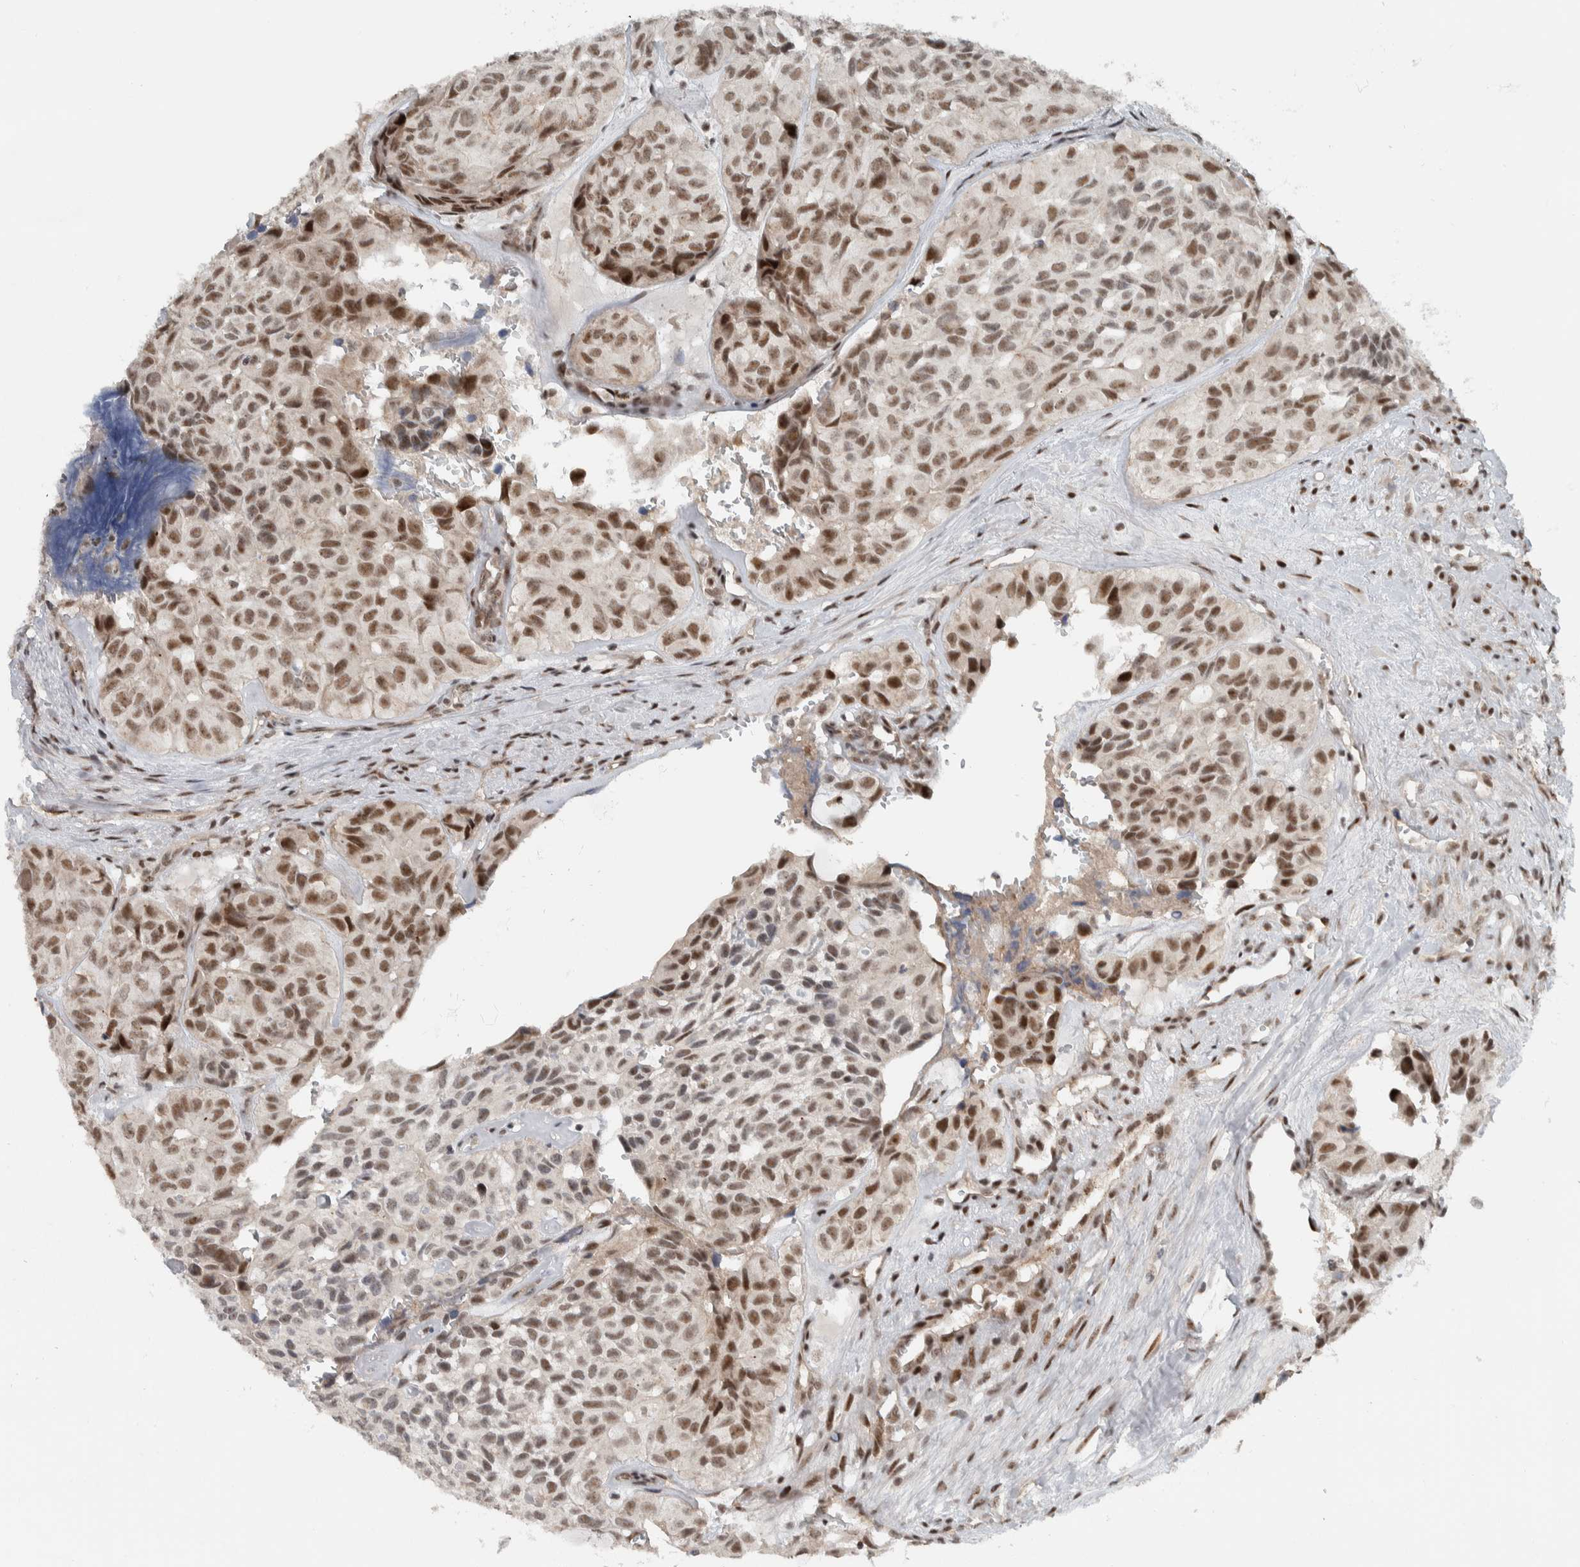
{"staining": {"intensity": "moderate", "quantity": ">75%", "location": "nuclear"}, "tissue": "head and neck cancer", "cell_type": "Tumor cells", "image_type": "cancer", "snomed": [{"axis": "morphology", "description": "Adenocarcinoma, NOS"}, {"axis": "topography", "description": "Salivary gland, NOS"}, {"axis": "topography", "description": "Head-Neck"}], "caption": "IHC (DAB (3,3'-diaminobenzidine)) staining of human head and neck cancer displays moderate nuclear protein staining in approximately >75% of tumor cells.", "gene": "ZFP91", "patient": {"sex": "female", "age": 76}}